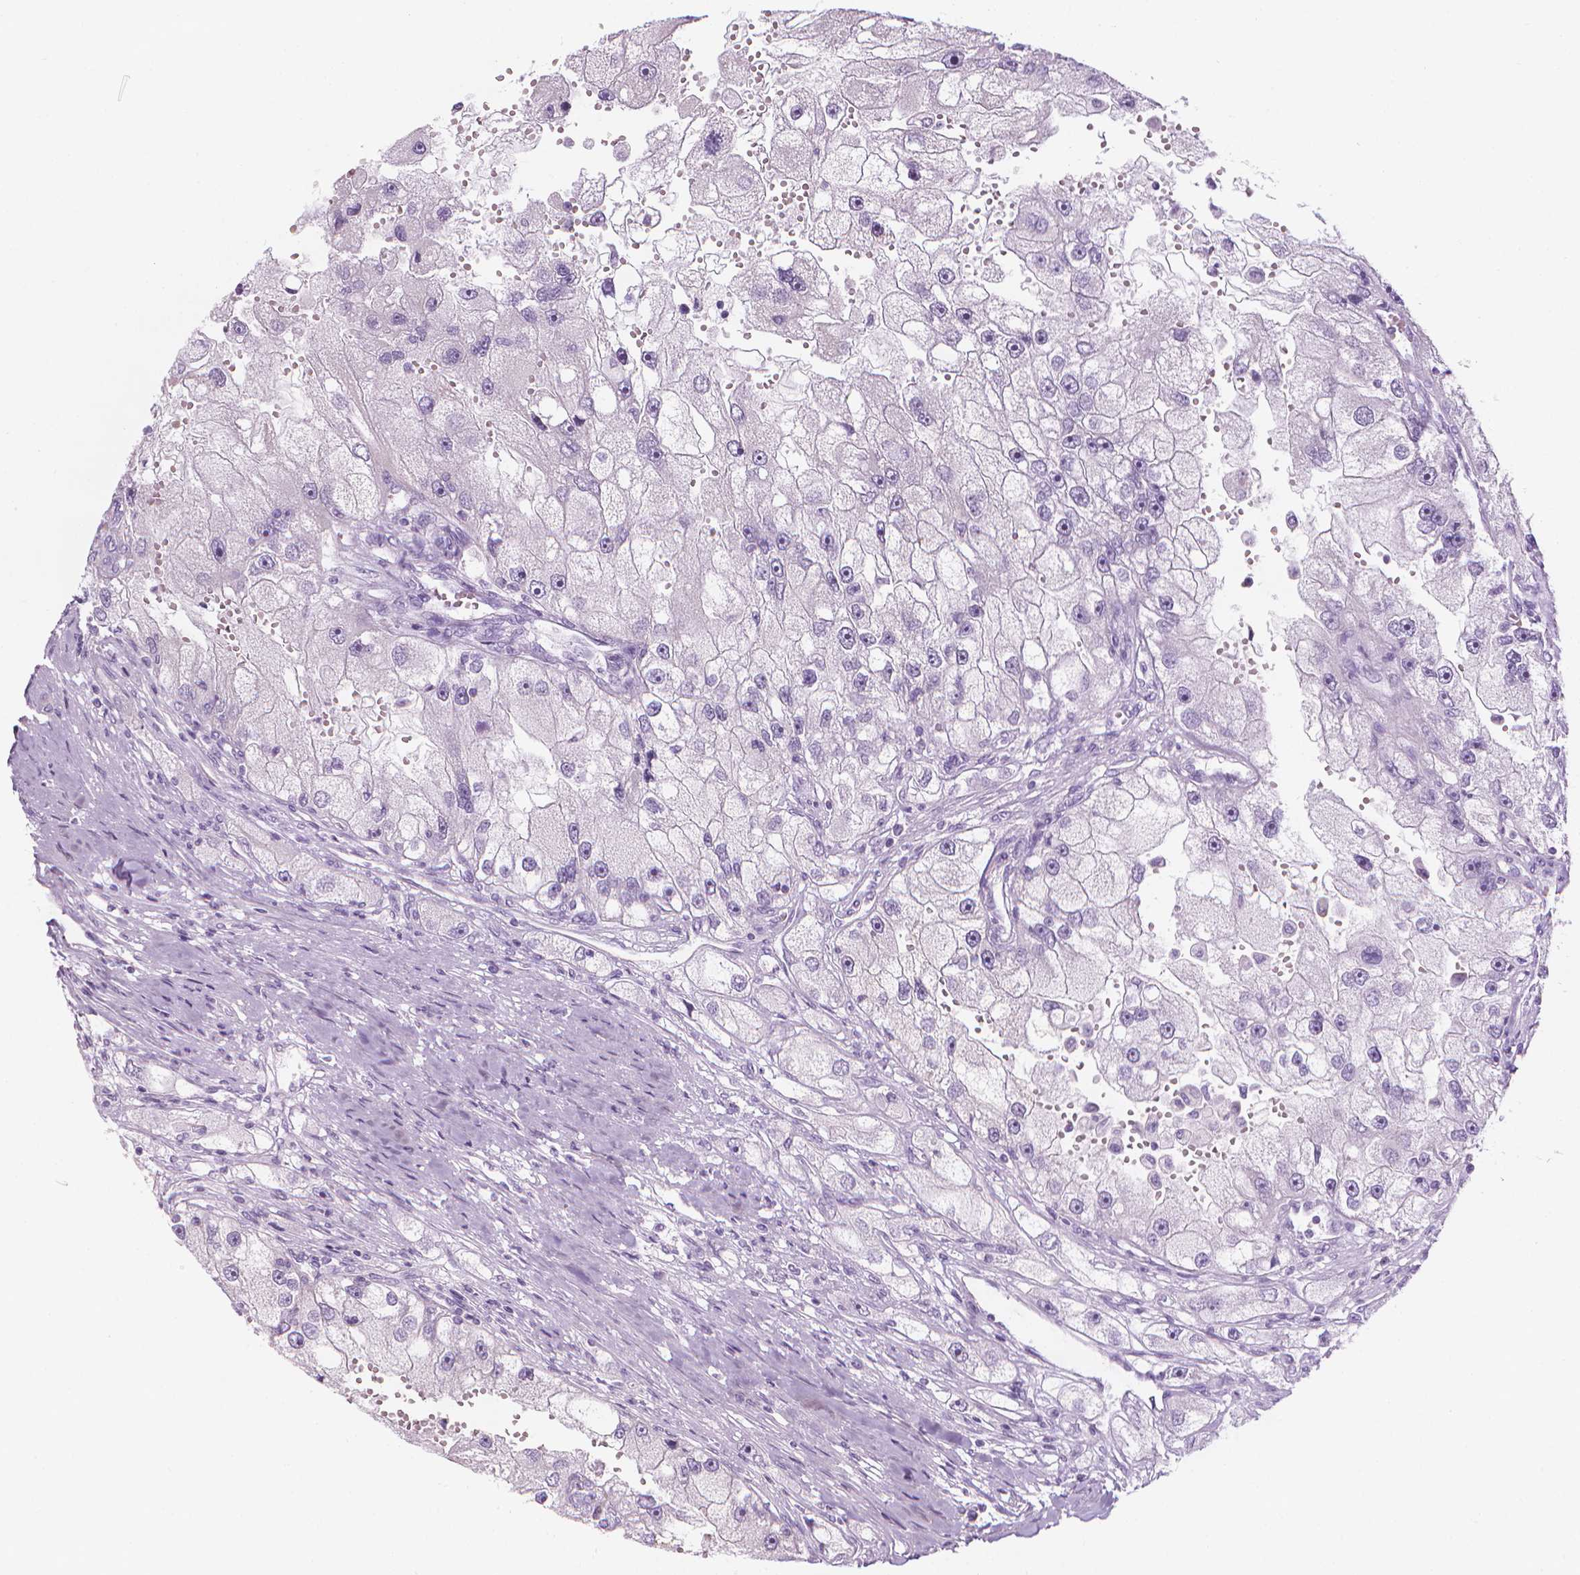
{"staining": {"intensity": "negative", "quantity": "none", "location": "none"}, "tissue": "renal cancer", "cell_type": "Tumor cells", "image_type": "cancer", "snomed": [{"axis": "morphology", "description": "Adenocarcinoma, NOS"}, {"axis": "topography", "description": "Kidney"}], "caption": "This photomicrograph is of renal adenocarcinoma stained with immunohistochemistry (IHC) to label a protein in brown with the nuclei are counter-stained blue. There is no staining in tumor cells.", "gene": "DCAF8L1", "patient": {"sex": "male", "age": 63}}